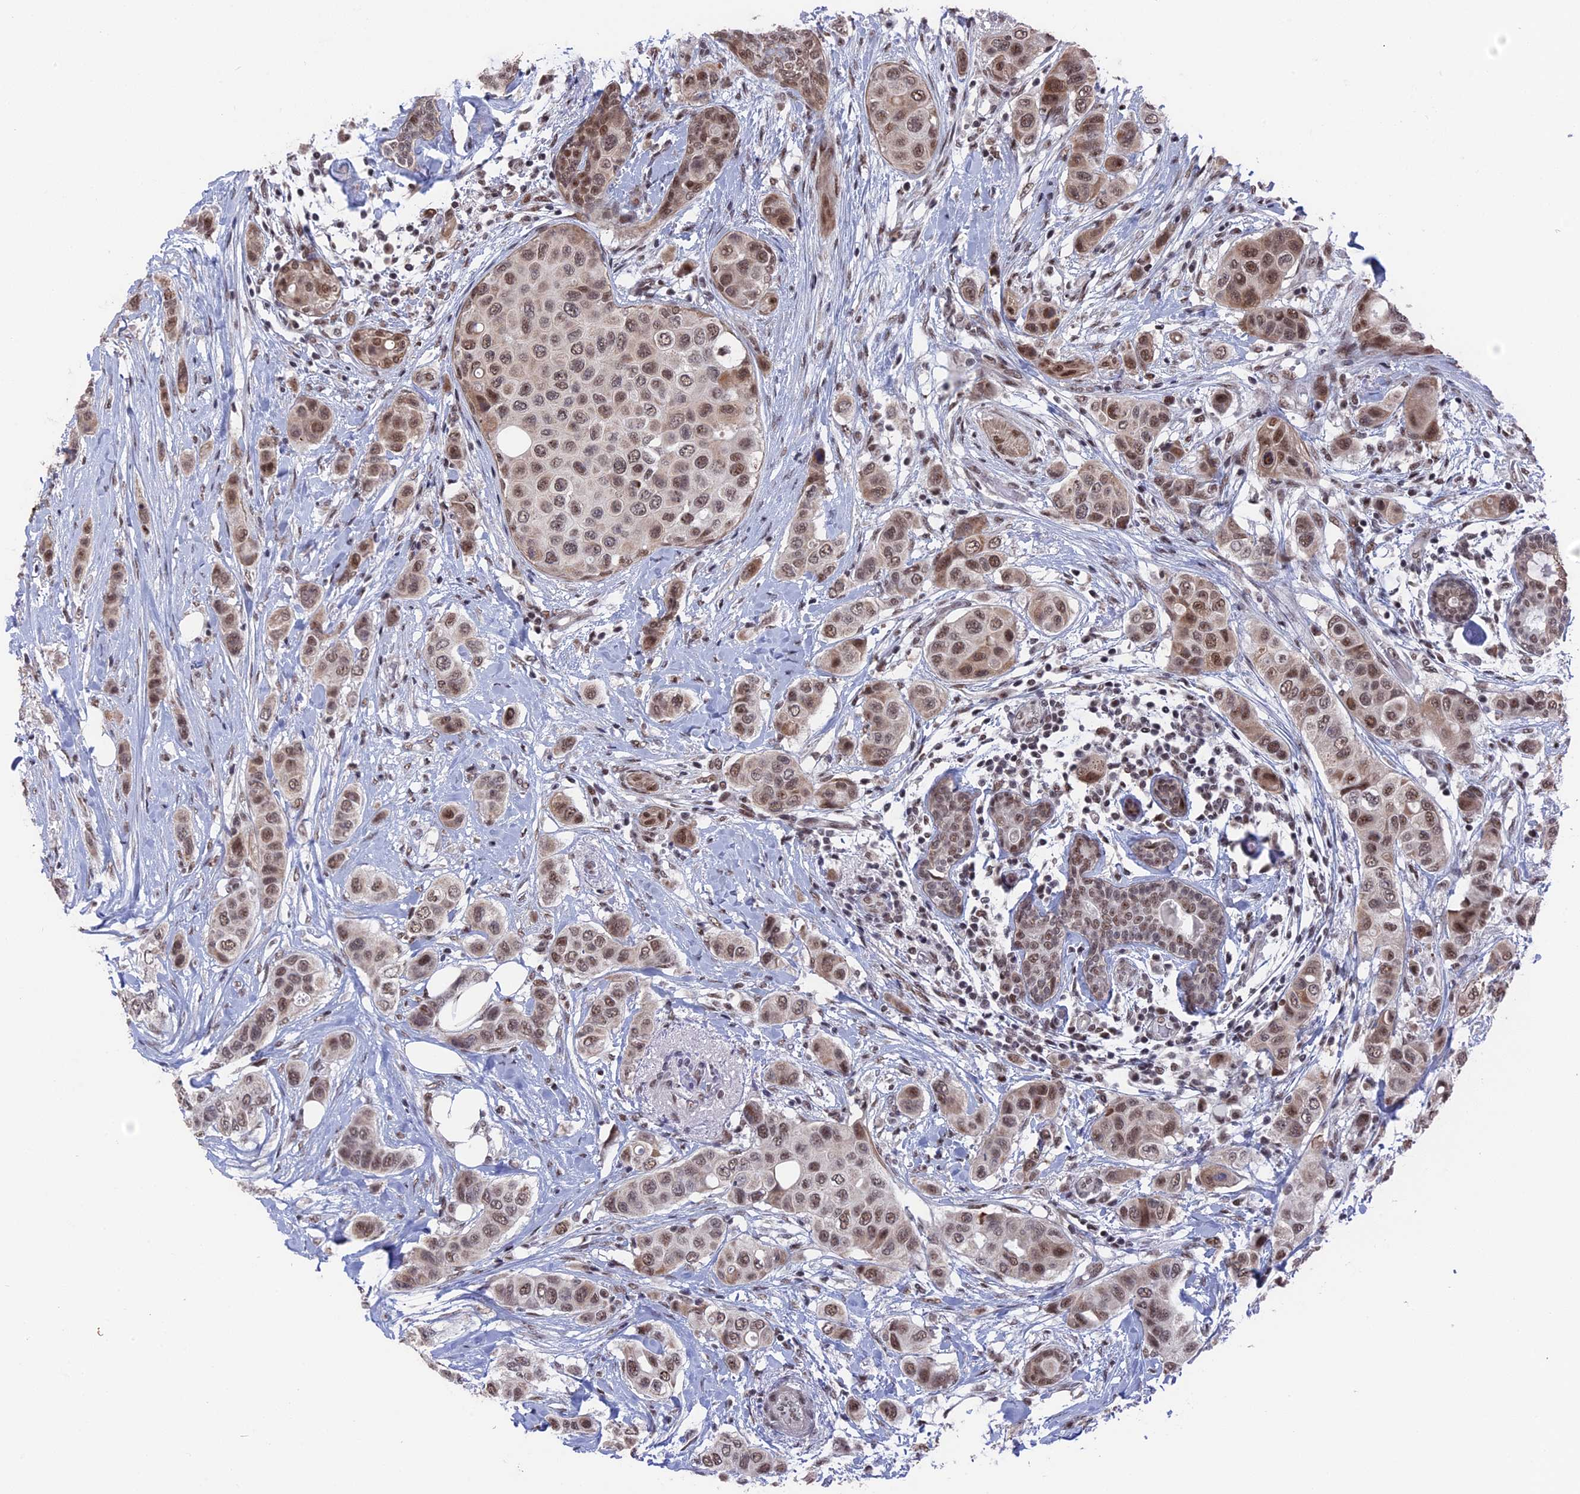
{"staining": {"intensity": "moderate", "quantity": ">75%", "location": "nuclear"}, "tissue": "breast cancer", "cell_type": "Tumor cells", "image_type": "cancer", "snomed": [{"axis": "morphology", "description": "Lobular carcinoma"}, {"axis": "topography", "description": "Breast"}], "caption": "A histopathology image showing moderate nuclear expression in about >75% of tumor cells in breast cancer, as visualized by brown immunohistochemical staining.", "gene": "SF3A2", "patient": {"sex": "female", "age": 51}}